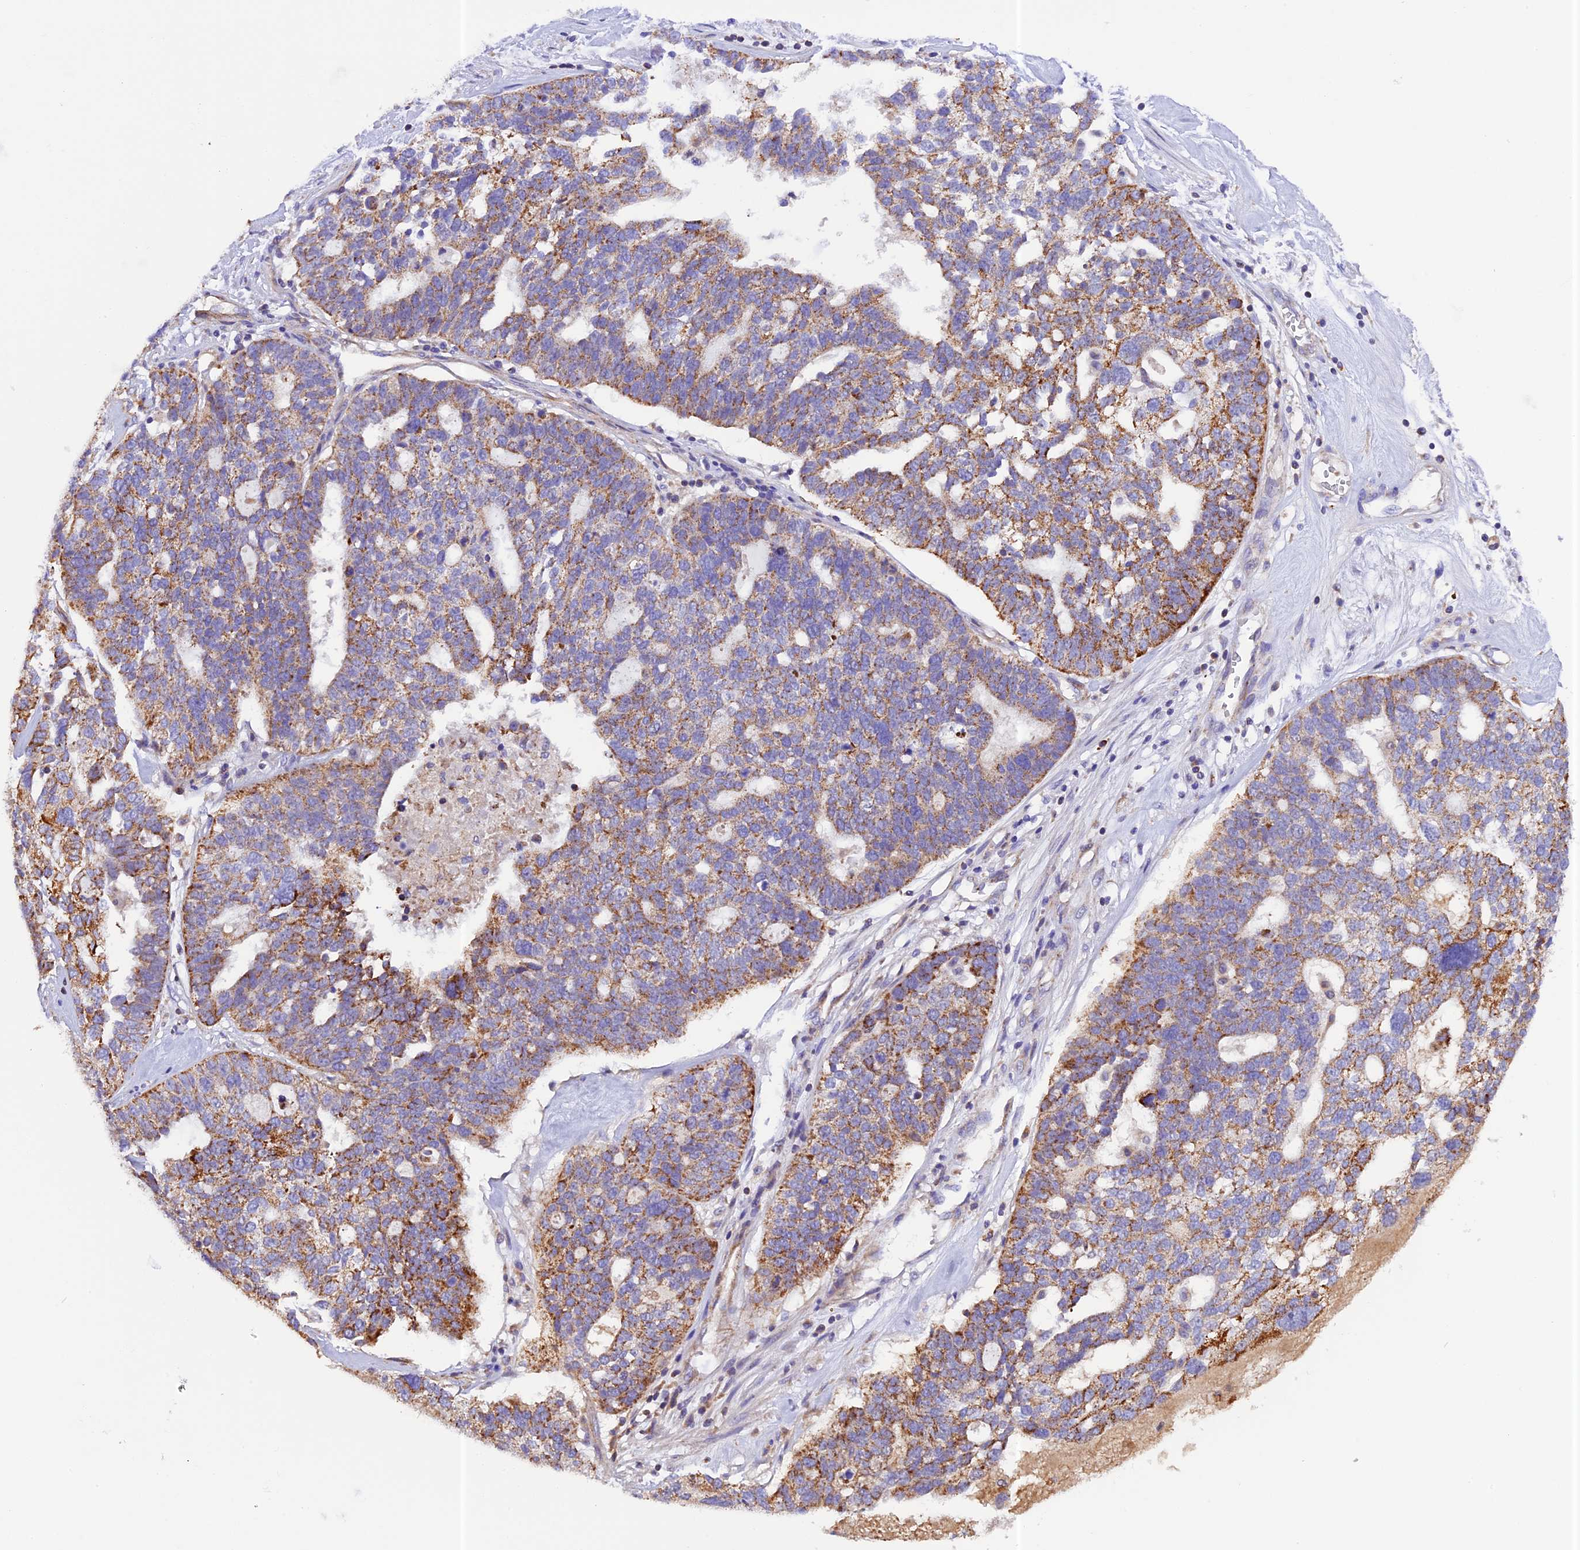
{"staining": {"intensity": "moderate", "quantity": ">75%", "location": "cytoplasmic/membranous"}, "tissue": "ovarian cancer", "cell_type": "Tumor cells", "image_type": "cancer", "snomed": [{"axis": "morphology", "description": "Cystadenocarcinoma, serous, NOS"}, {"axis": "topography", "description": "Ovary"}], "caption": "IHC staining of ovarian serous cystadenocarcinoma, which exhibits medium levels of moderate cytoplasmic/membranous expression in about >75% of tumor cells indicating moderate cytoplasmic/membranous protein expression. The staining was performed using DAB (3,3'-diaminobenzidine) (brown) for protein detection and nuclei were counterstained in hematoxylin (blue).", "gene": "METTL22", "patient": {"sex": "female", "age": 59}}